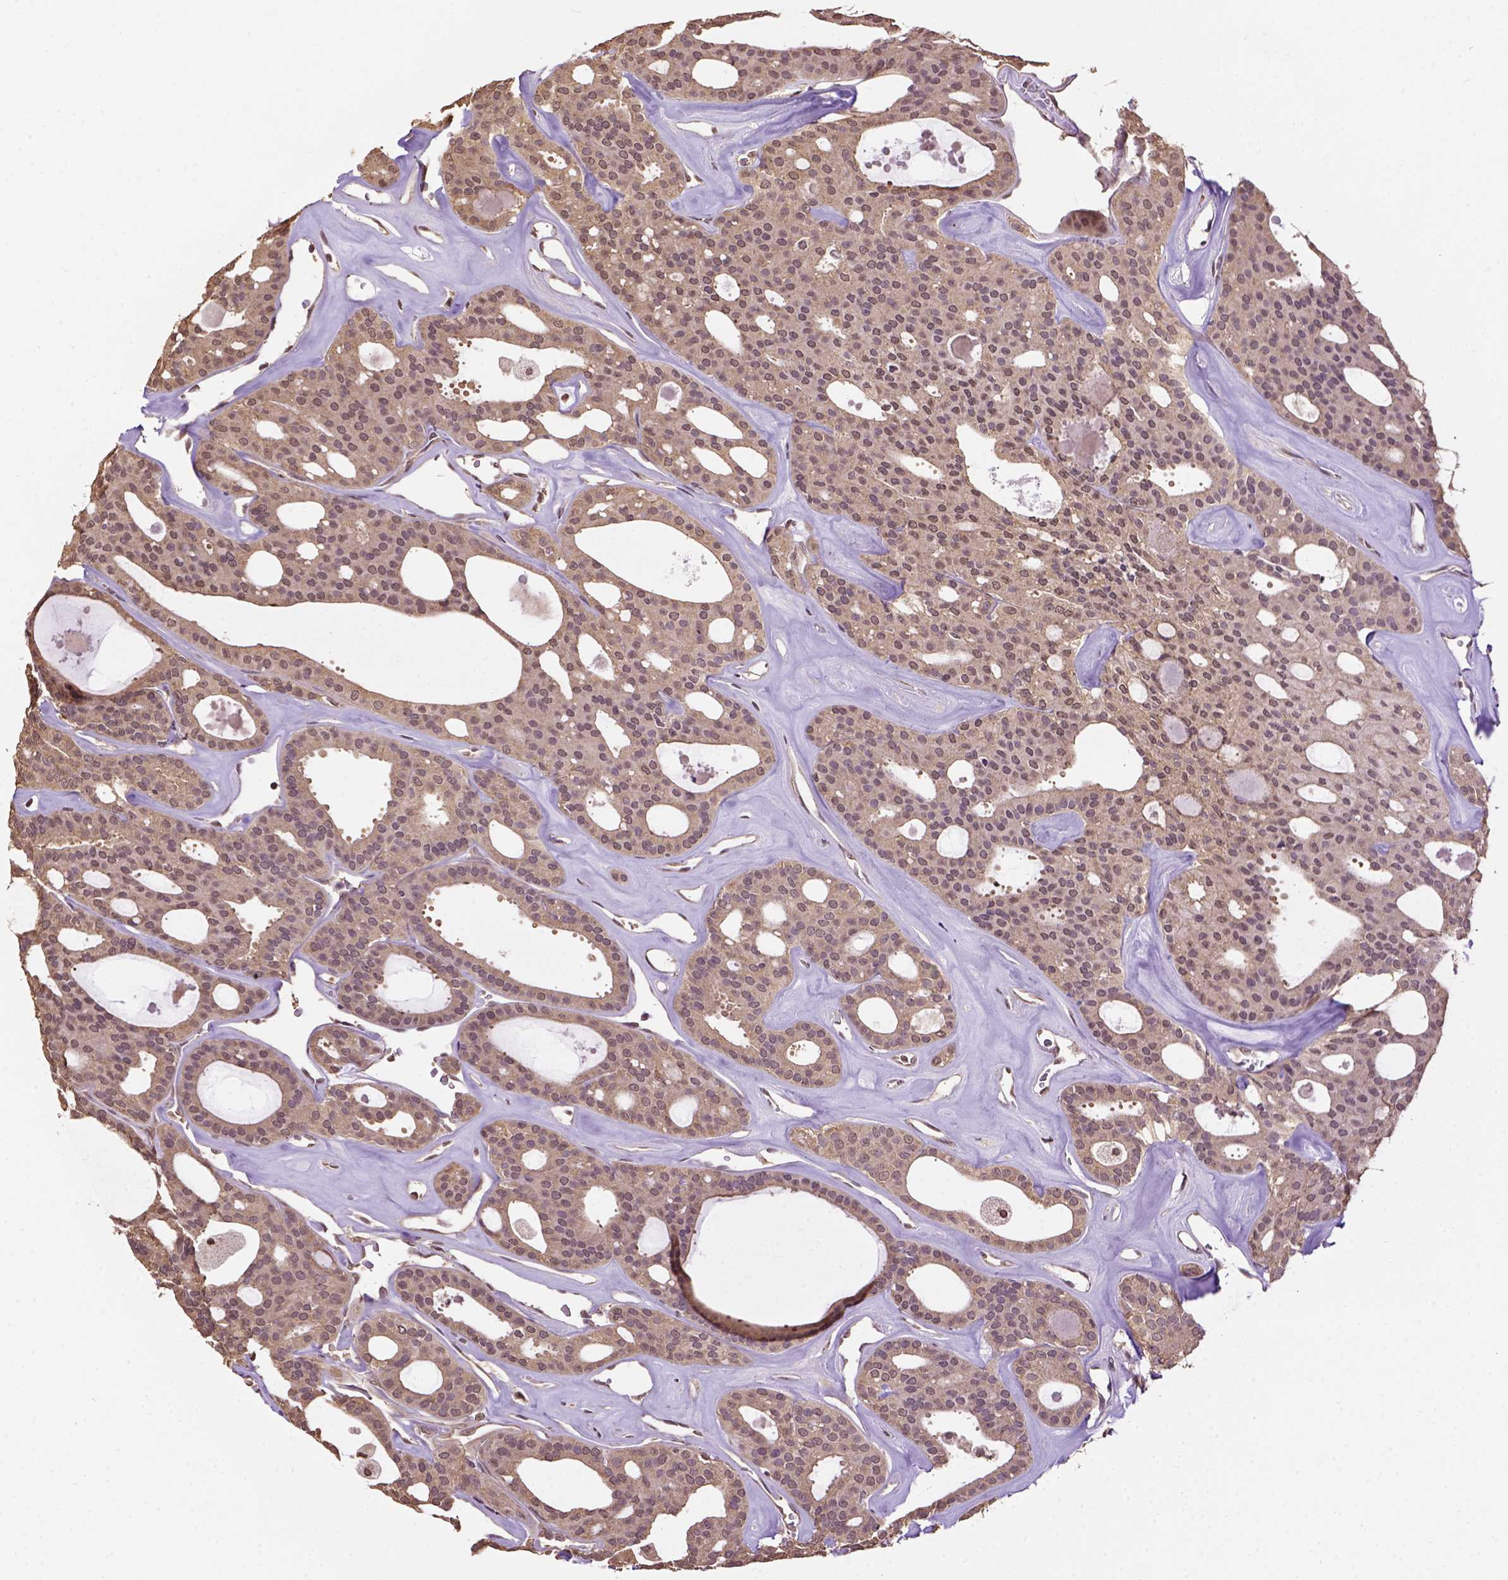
{"staining": {"intensity": "moderate", "quantity": "<25%", "location": "cytoplasmic/membranous"}, "tissue": "thyroid cancer", "cell_type": "Tumor cells", "image_type": "cancer", "snomed": [{"axis": "morphology", "description": "Follicular adenoma carcinoma, NOS"}, {"axis": "topography", "description": "Thyroid gland"}], "caption": "About <25% of tumor cells in follicular adenoma carcinoma (thyroid) reveal moderate cytoplasmic/membranous protein expression as visualized by brown immunohistochemical staining.", "gene": "WDR17", "patient": {"sex": "male", "age": 75}}